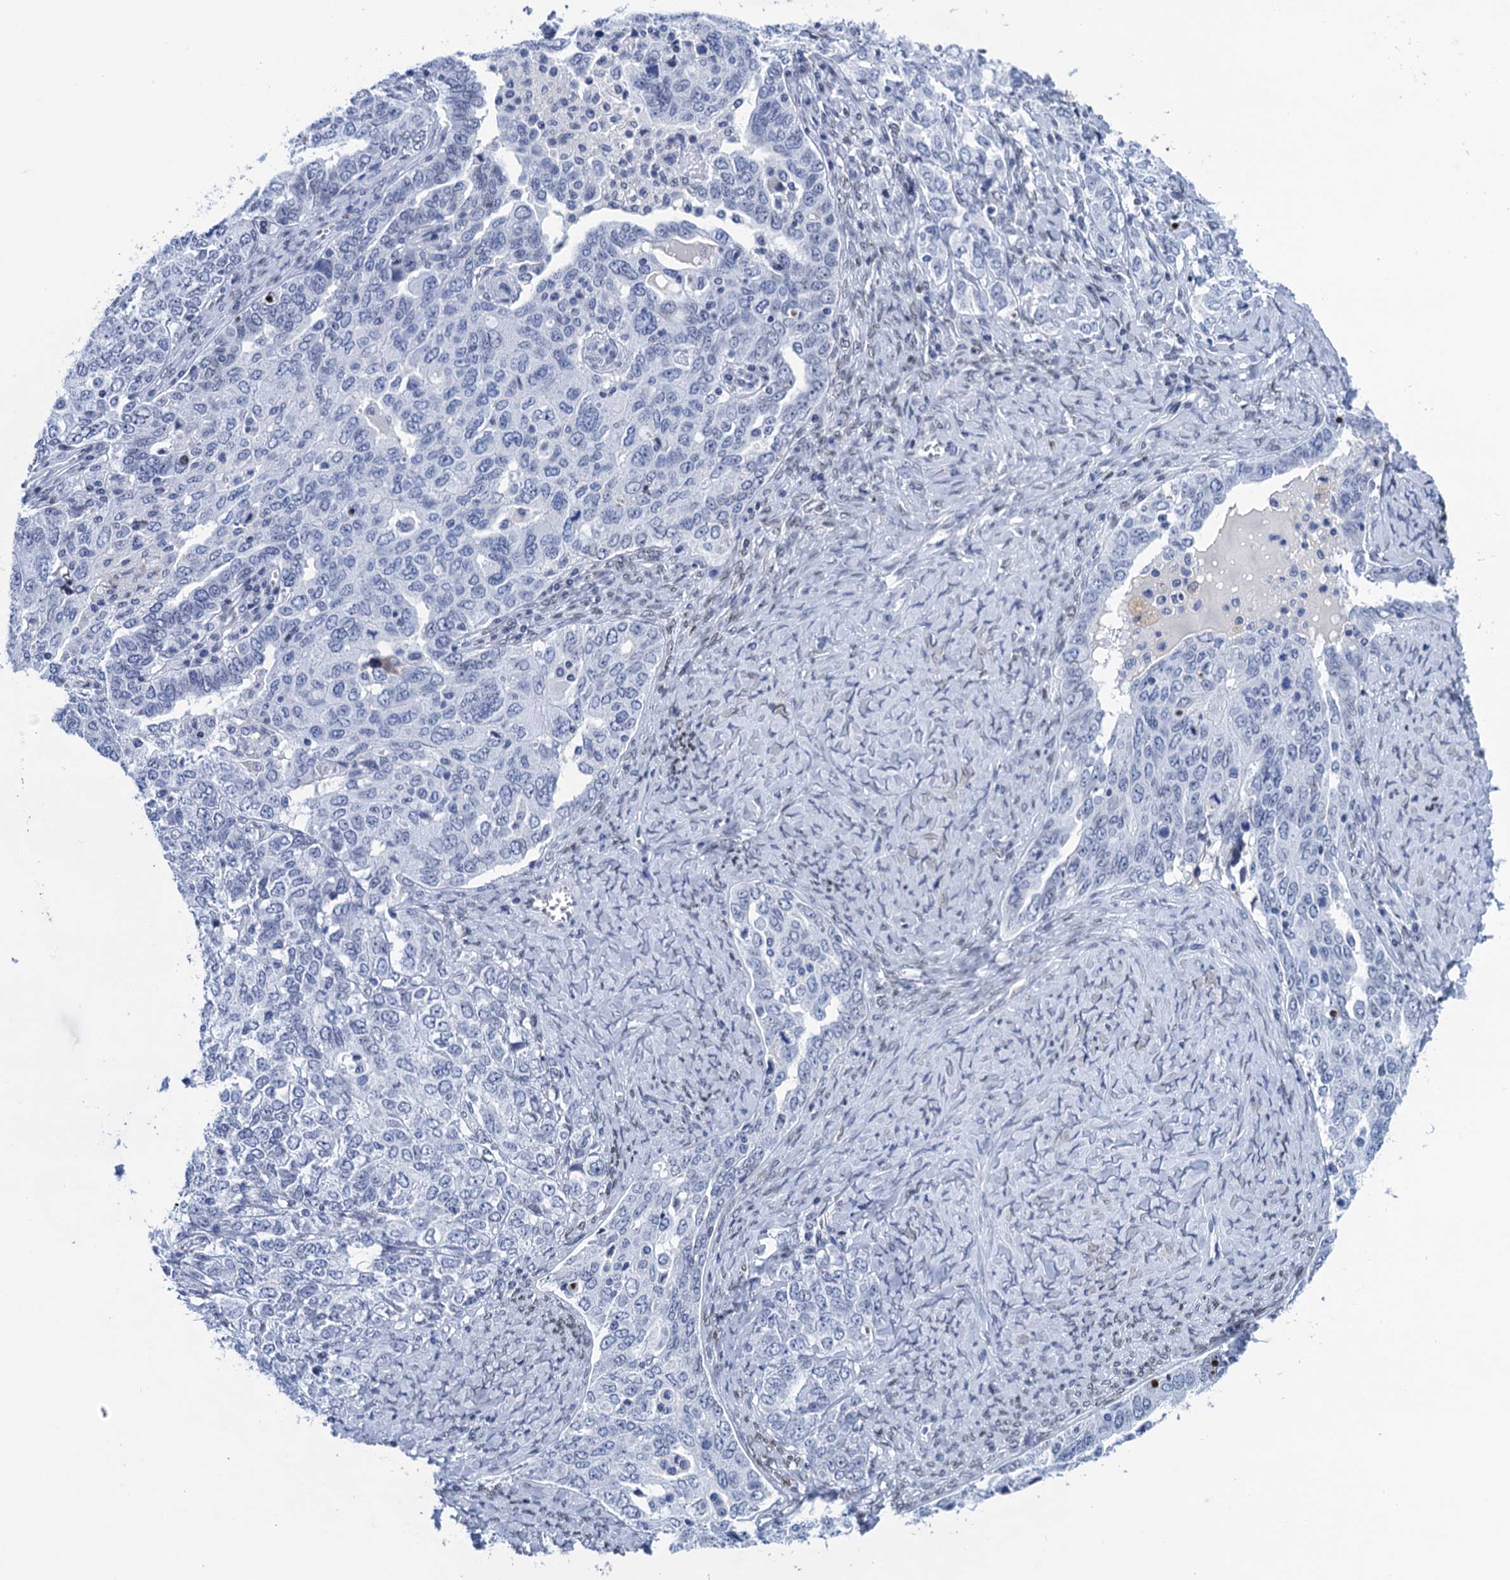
{"staining": {"intensity": "negative", "quantity": "none", "location": "none"}, "tissue": "ovarian cancer", "cell_type": "Tumor cells", "image_type": "cancer", "snomed": [{"axis": "morphology", "description": "Carcinoma, endometroid"}, {"axis": "topography", "description": "Ovary"}], "caption": "Immunohistochemical staining of human ovarian cancer (endometroid carcinoma) exhibits no significant expression in tumor cells.", "gene": "METTL25", "patient": {"sex": "female", "age": 62}}